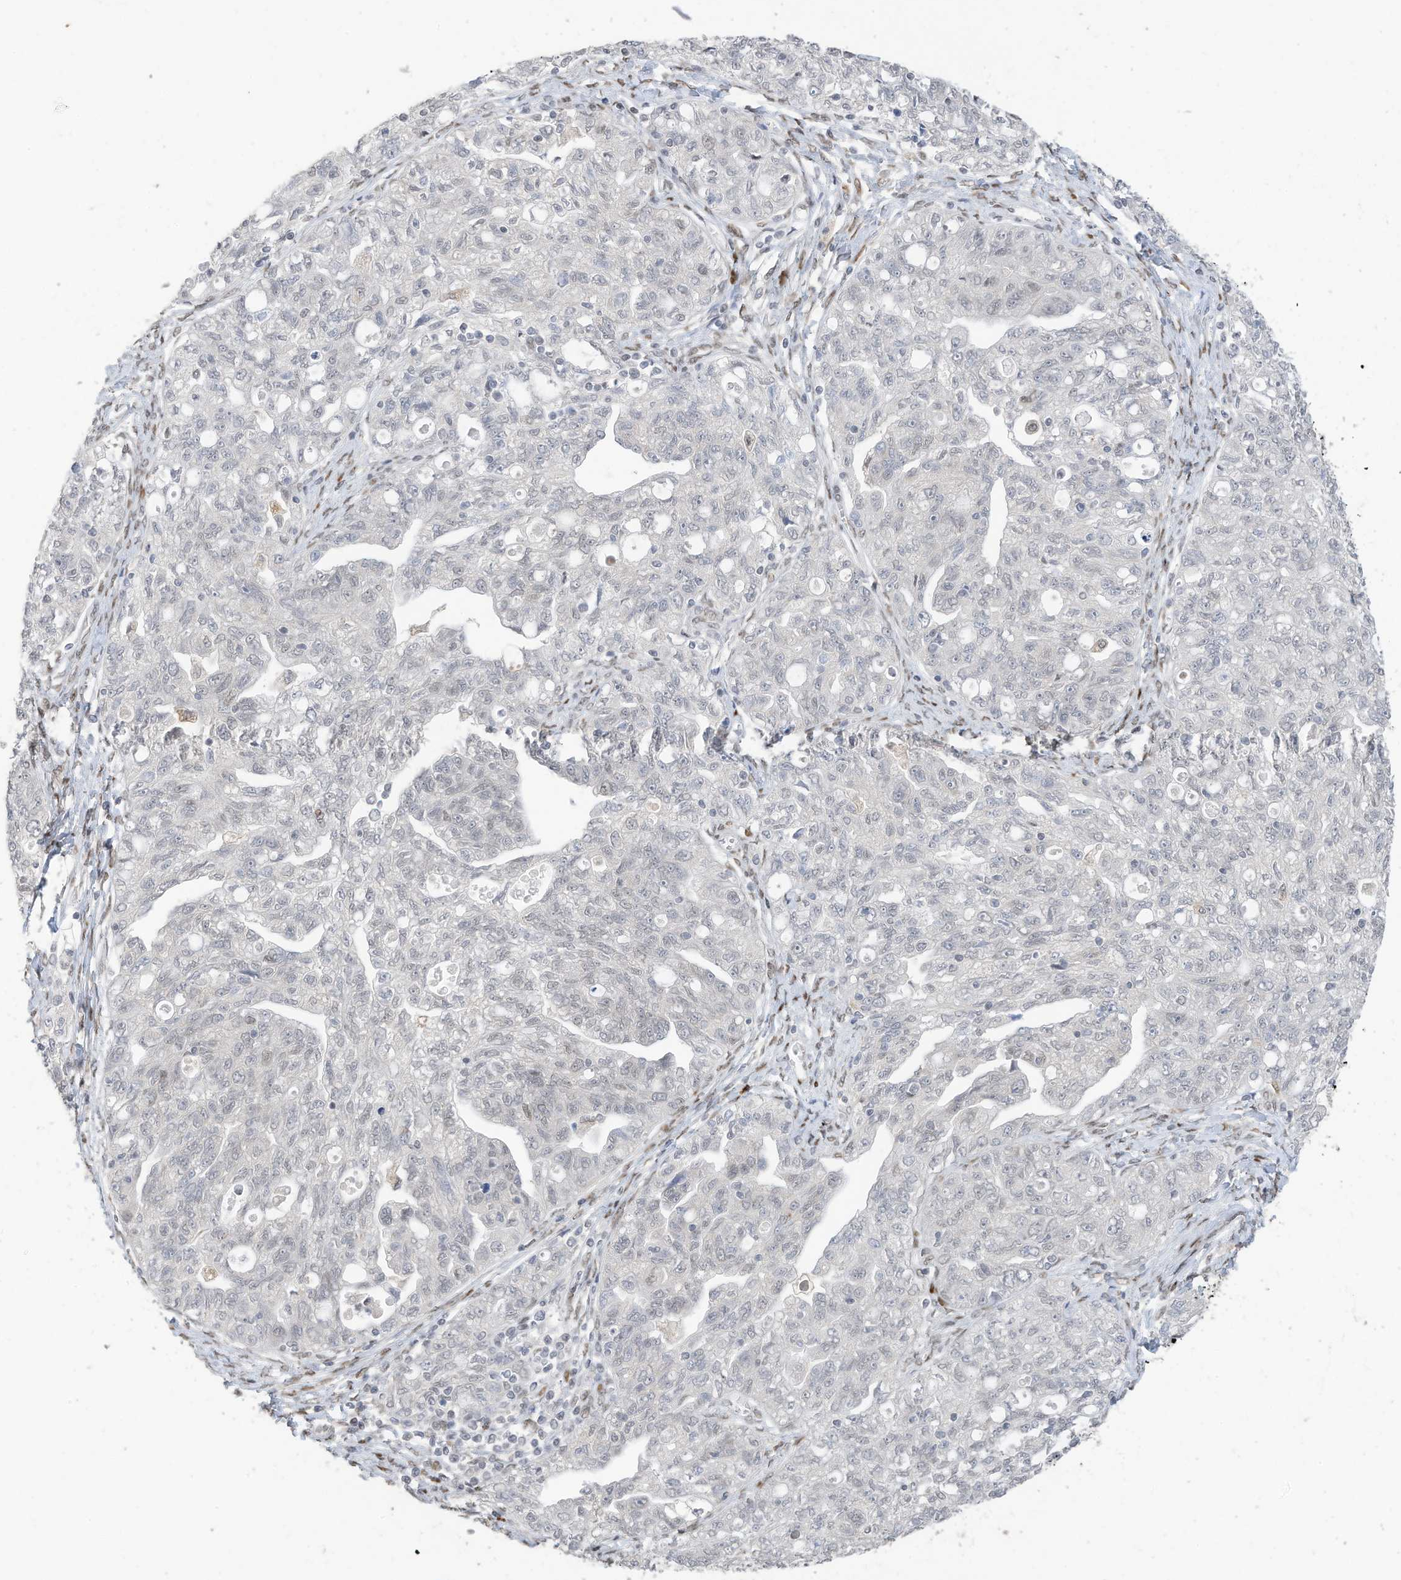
{"staining": {"intensity": "negative", "quantity": "none", "location": "none"}, "tissue": "ovarian cancer", "cell_type": "Tumor cells", "image_type": "cancer", "snomed": [{"axis": "morphology", "description": "Carcinoma, NOS"}, {"axis": "morphology", "description": "Cystadenocarcinoma, serous, NOS"}, {"axis": "topography", "description": "Ovary"}], "caption": "The IHC photomicrograph has no significant expression in tumor cells of carcinoma (ovarian) tissue.", "gene": "RABL3", "patient": {"sex": "female", "age": 69}}